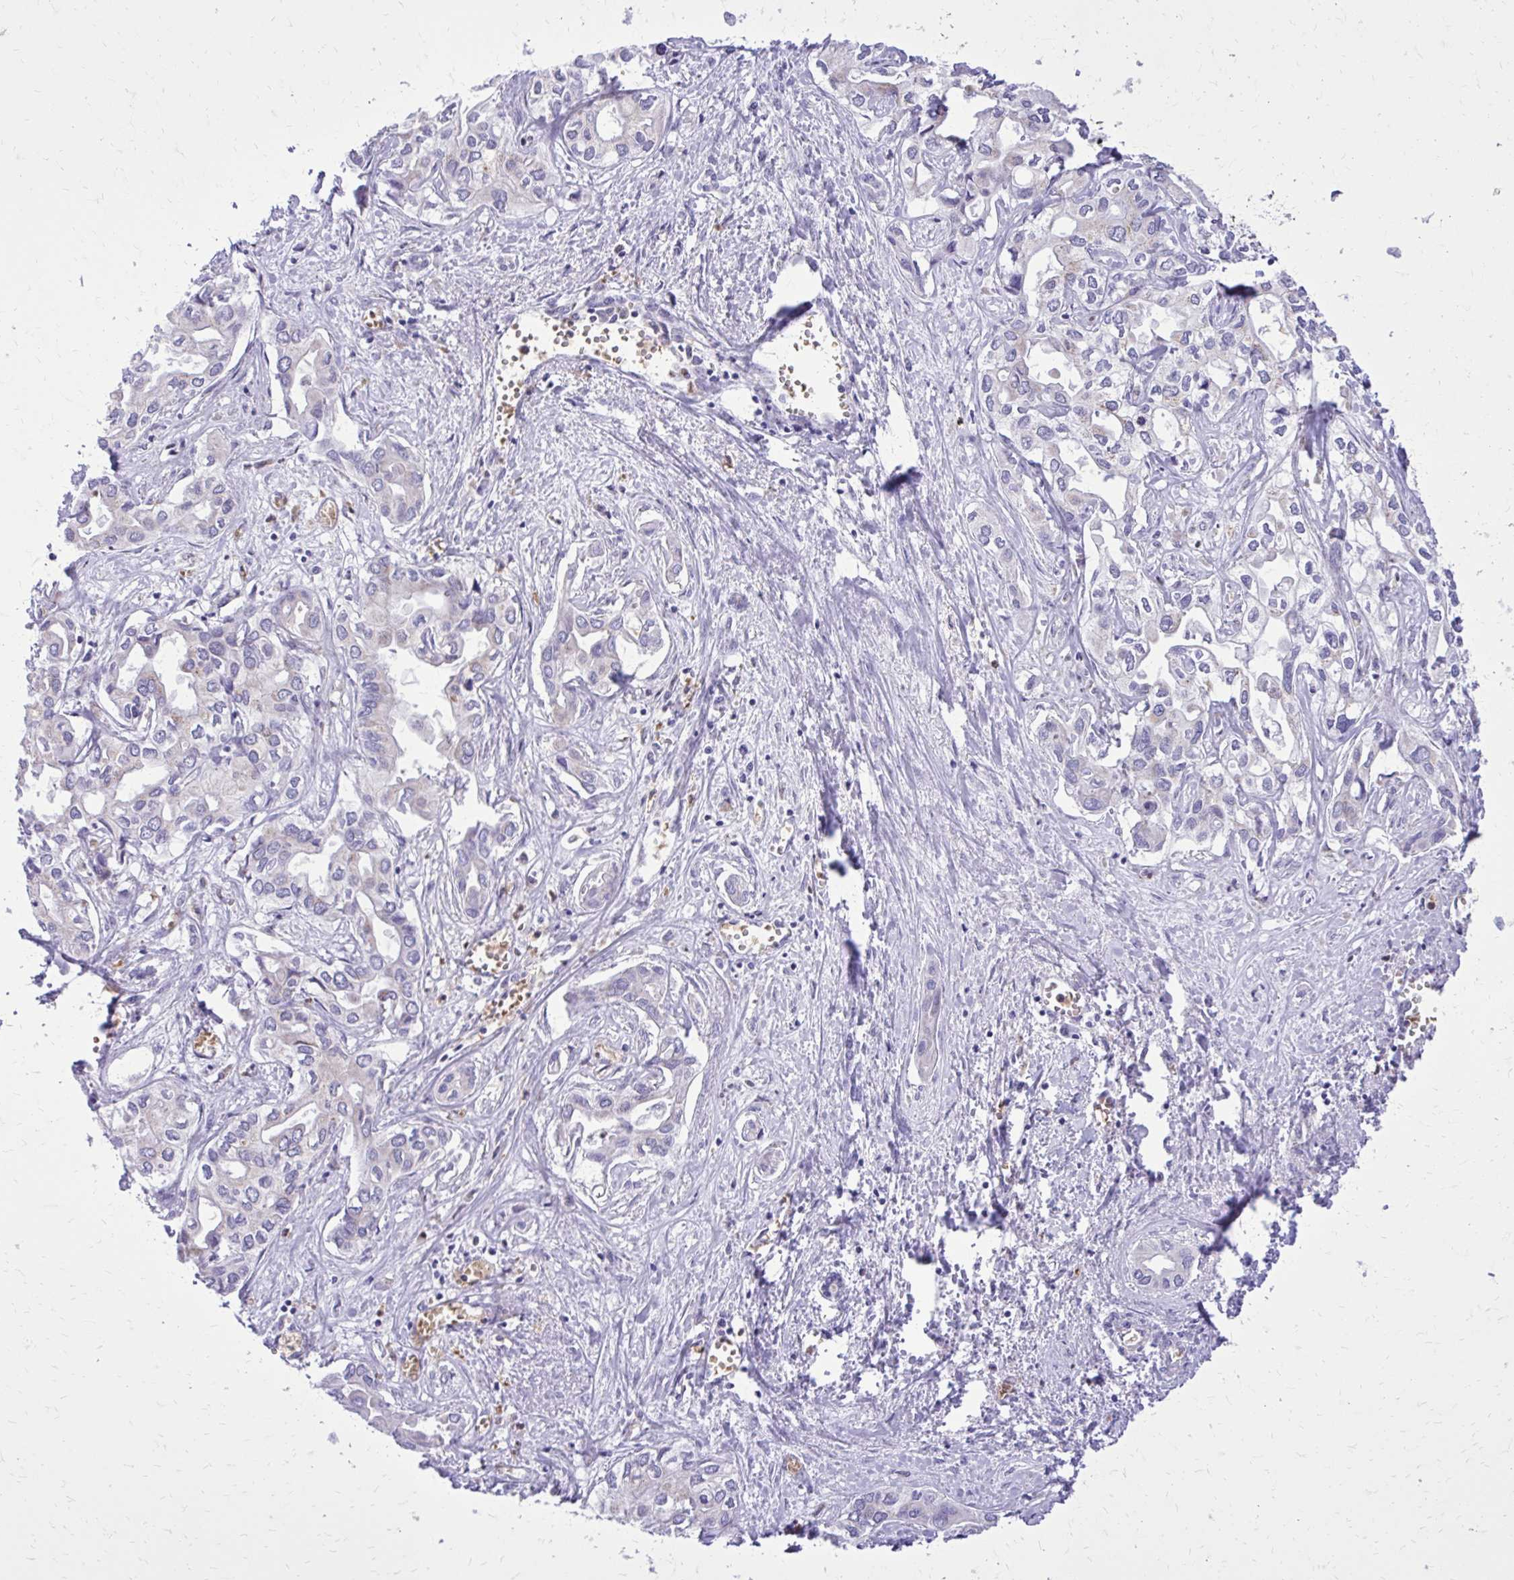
{"staining": {"intensity": "negative", "quantity": "none", "location": "none"}, "tissue": "liver cancer", "cell_type": "Tumor cells", "image_type": "cancer", "snomed": [{"axis": "morphology", "description": "Cholangiocarcinoma"}, {"axis": "topography", "description": "Liver"}], "caption": "A histopathology image of liver cholangiocarcinoma stained for a protein demonstrates no brown staining in tumor cells.", "gene": "CAT", "patient": {"sex": "female", "age": 64}}